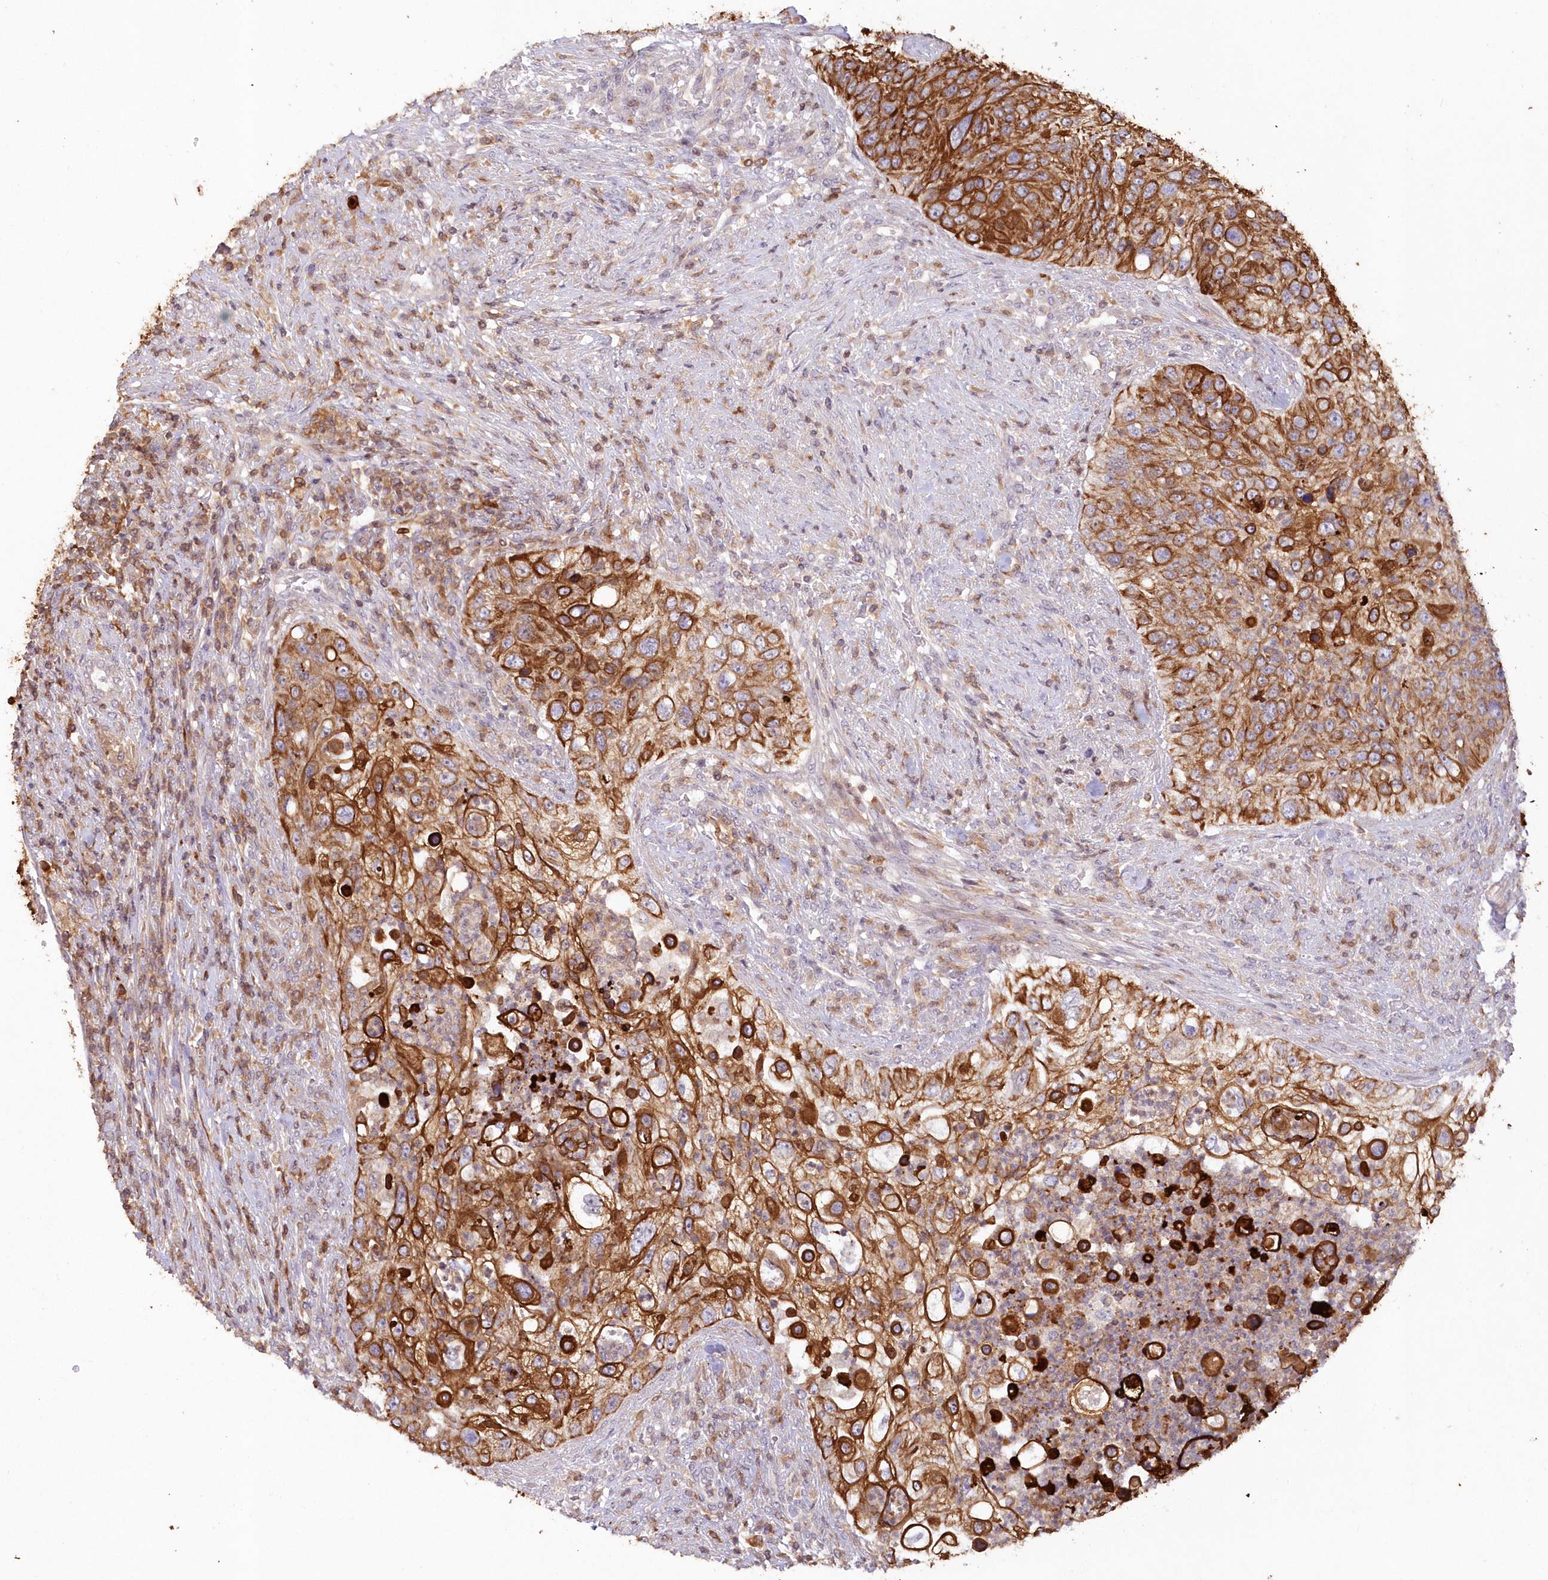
{"staining": {"intensity": "strong", "quantity": ">75%", "location": "cytoplasmic/membranous"}, "tissue": "urothelial cancer", "cell_type": "Tumor cells", "image_type": "cancer", "snomed": [{"axis": "morphology", "description": "Urothelial carcinoma, High grade"}, {"axis": "topography", "description": "Urinary bladder"}], "caption": "Human urothelial cancer stained with a protein marker reveals strong staining in tumor cells.", "gene": "SNED1", "patient": {"sex": "female", "age": 60}}